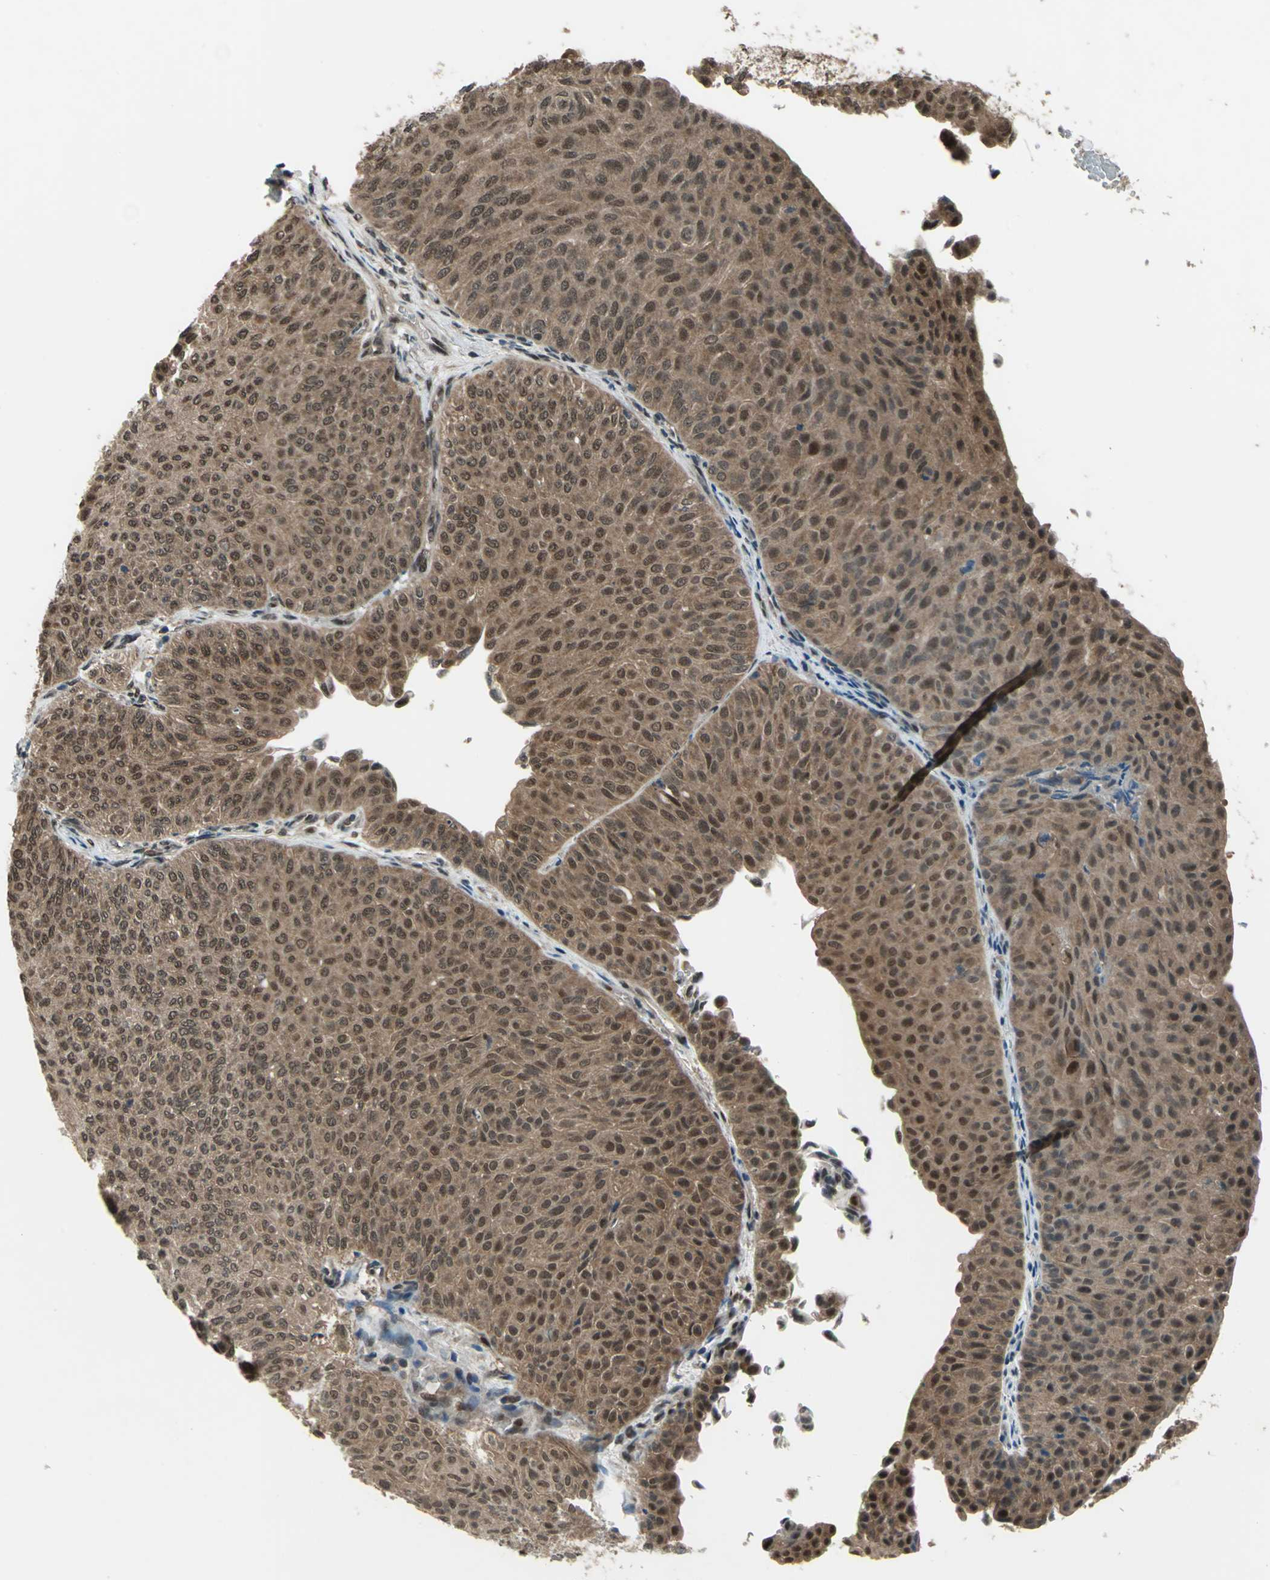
{"staining": {"intensity": "moderate", "quantity": ">75%", "location": "cytoplasmic/membranous,nuclear"}, "tissue": "urothelial cancer", "cell_type": "Tumor cells", "image_type": "cancer", "snomed": [{"axis": "morphology", "description": "Urothelial carcinoma, Low grade"}, {"axis": "topography", "description": "Urinary bladder"}], "caption": "A photomicrograph of human urothelial cancer stained for a protein shows moderate cytoplasmic/membranous and nuclear brown staining in tumor cells. (Stains: DAB in brown, nuclei in blue, Microscopy: brightfield microscopy at high magnification).", "gene": "COPS5", "patient": {"sex": "male", "age": 78}}